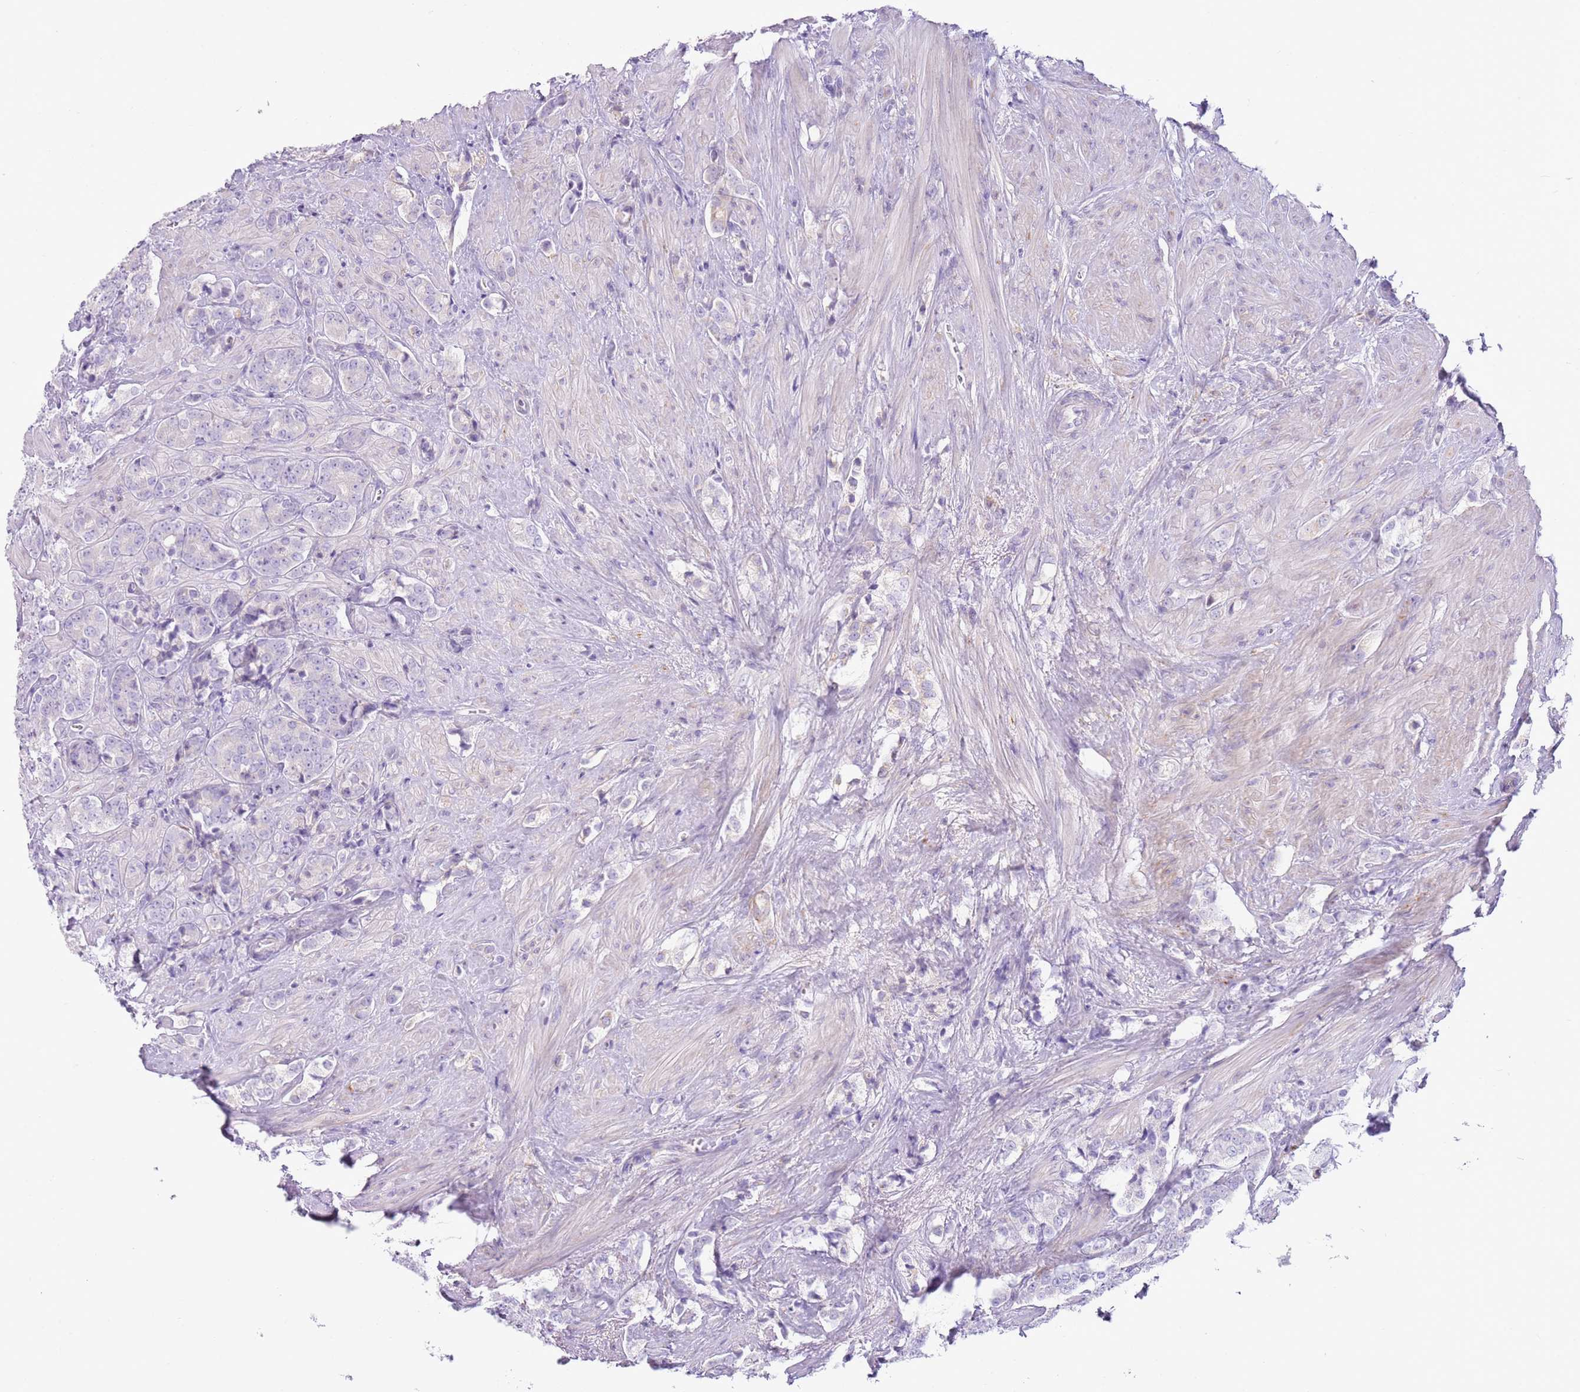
{"staining": {"intensity": "negative", "quantity": "none", "location": "none"}, "tissue": "prostate cancer", "cell_type": "Tumor cells", "image_type": "cancer", "snomed": [{"axis": "morphology", "description": "Adenocarcinoma, High grade"}, {"axis": "topography", "description": "Prostate"}], "caption": "Prostate cancer (high-grade adenocarcinoma) stained for a protein using immunohistochemistry (IHC) exhibits no expression tumor cells.", "gene": "OAF", "patient": {"sex": "male", "age": 62}}